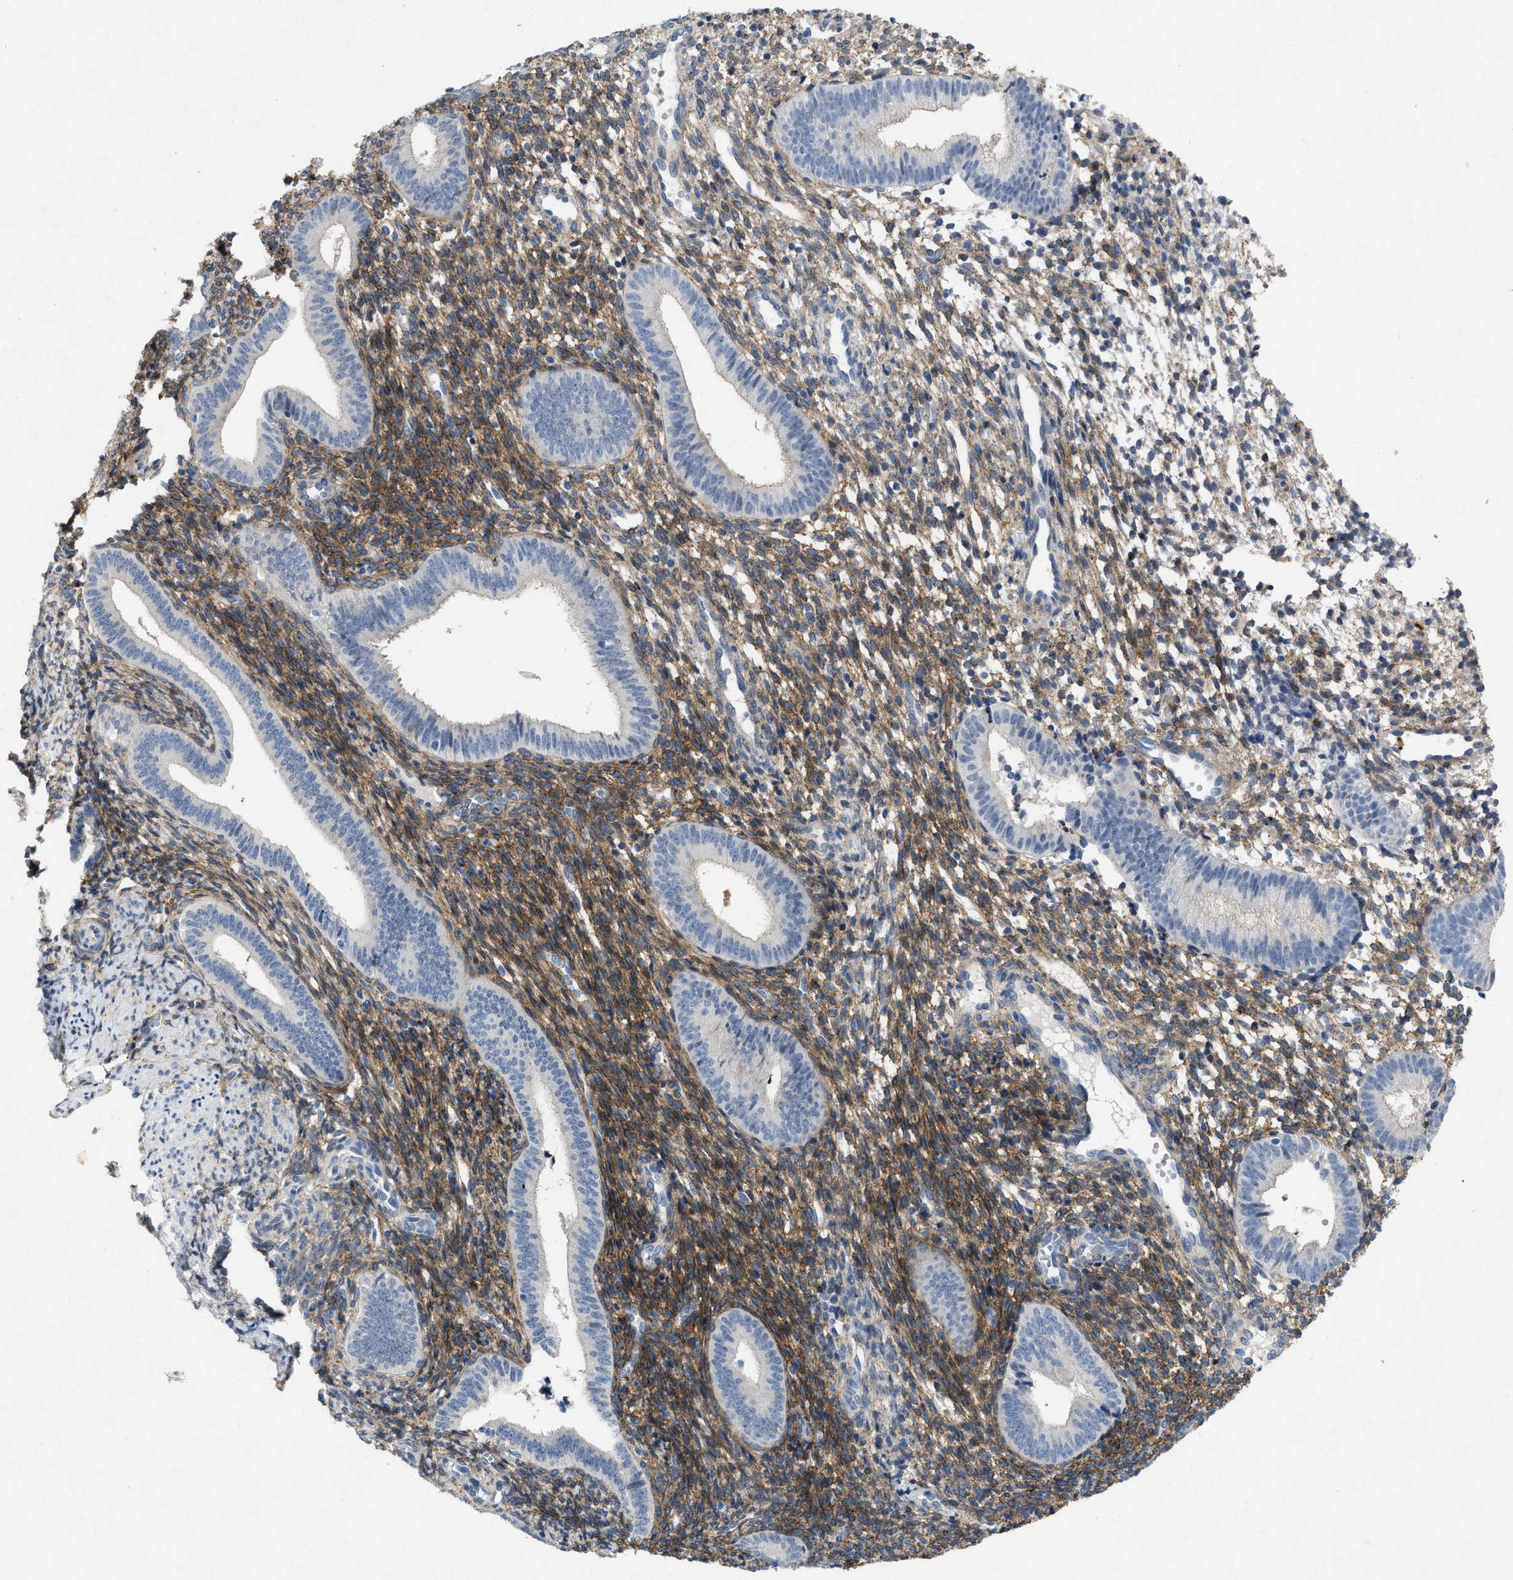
{"staining": {"intensity": "moderate", "quantity": "25%-75%", "location": "cytoplasmic/membranous"}, "tissue": "endometrium", "cell_type": "Cells in endometrial stroma", "image_type": "normal", "snomed": [{"axis": "morphology", "description": "Normal tissue, NOS"}, {"axis": "topography", "description": "Uterus"}, {"axis": "topography", "description": "Endometrium"}], "caption": "Immunohistochemical staining of benign human endometrium demonstrates medium levels of moderate cytoplasmic/membranous positivity in approximately 25%-75% of cells in endometrial stroma.", "gene": "PDGFRA", "patient": {"sex": "female", "age": 33}}